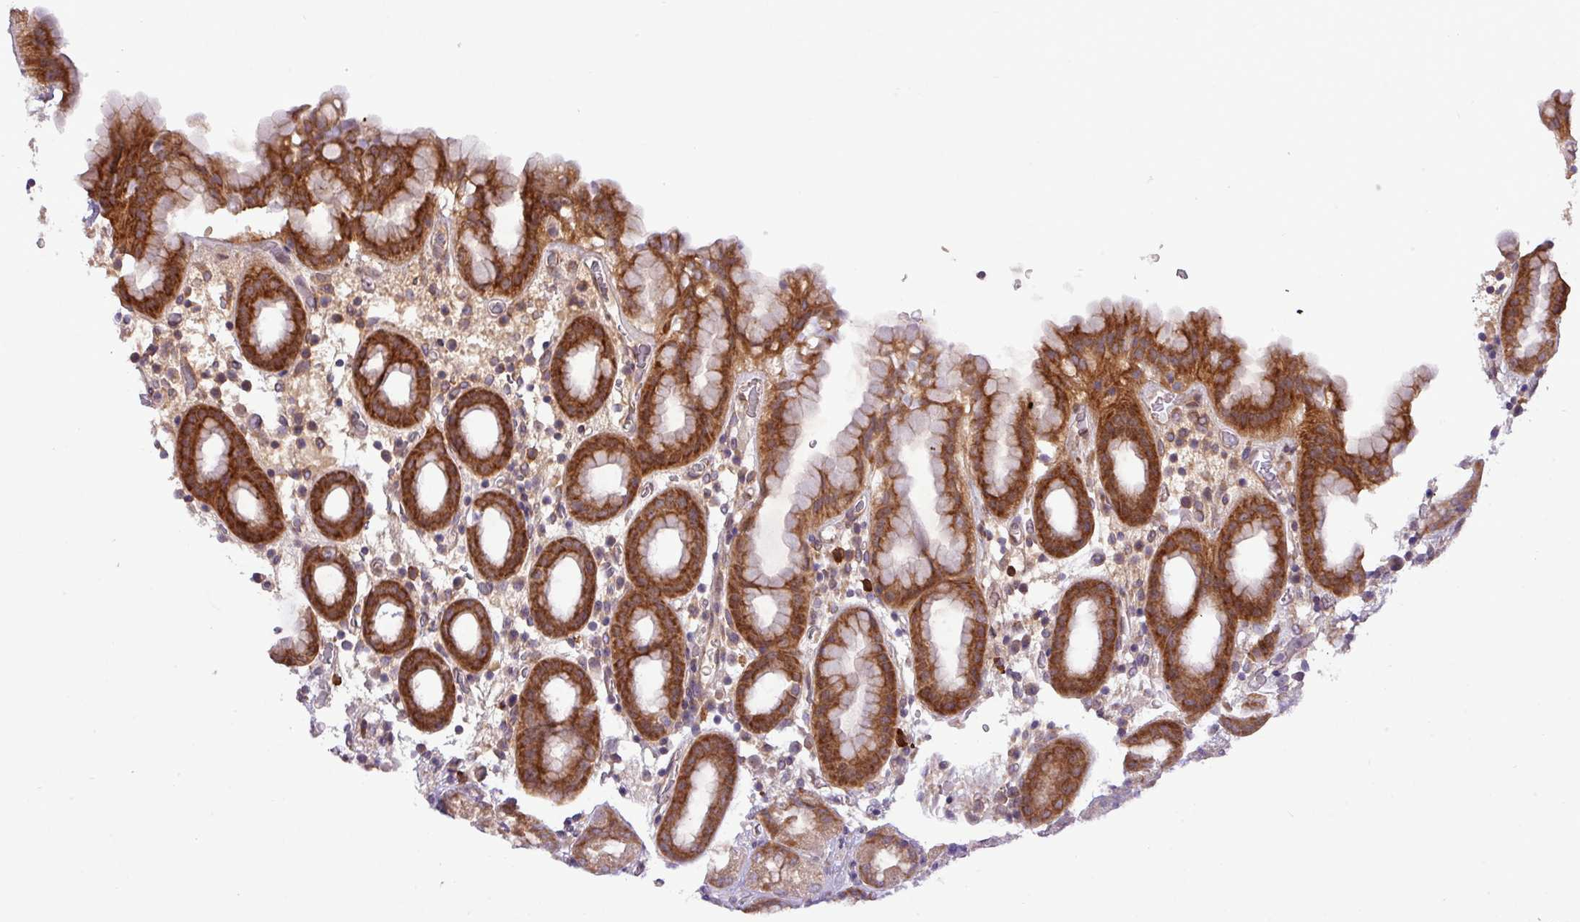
{"staining": {"intensity": "strong", "quantity": ">75%", "location": "cytoplasmic/membranous"}, "tissue": "stomach", "cell_type": "Glandular cells", "image_type": "normal", "snomed": [{"axis": "morphology", "description": "Normal tissue, NOS"}, {"axis": "topography", "description": "Stomach, upper"}, {"axis": "topography", "description": "Stomach, lower"}, {"axis": "topography", "description": "Small intestine"}], "caption": "A high-resolution photomicrograph shows immunohistochemistry (IHC) staining of normal stomach, which exhibits strong cytoplasmic/membranous staining in approximately >75% of glandular cells. Nuclei are stained in blue.", "gene": "FAM222B", "patient": {"sex": "male", "age": 68}}